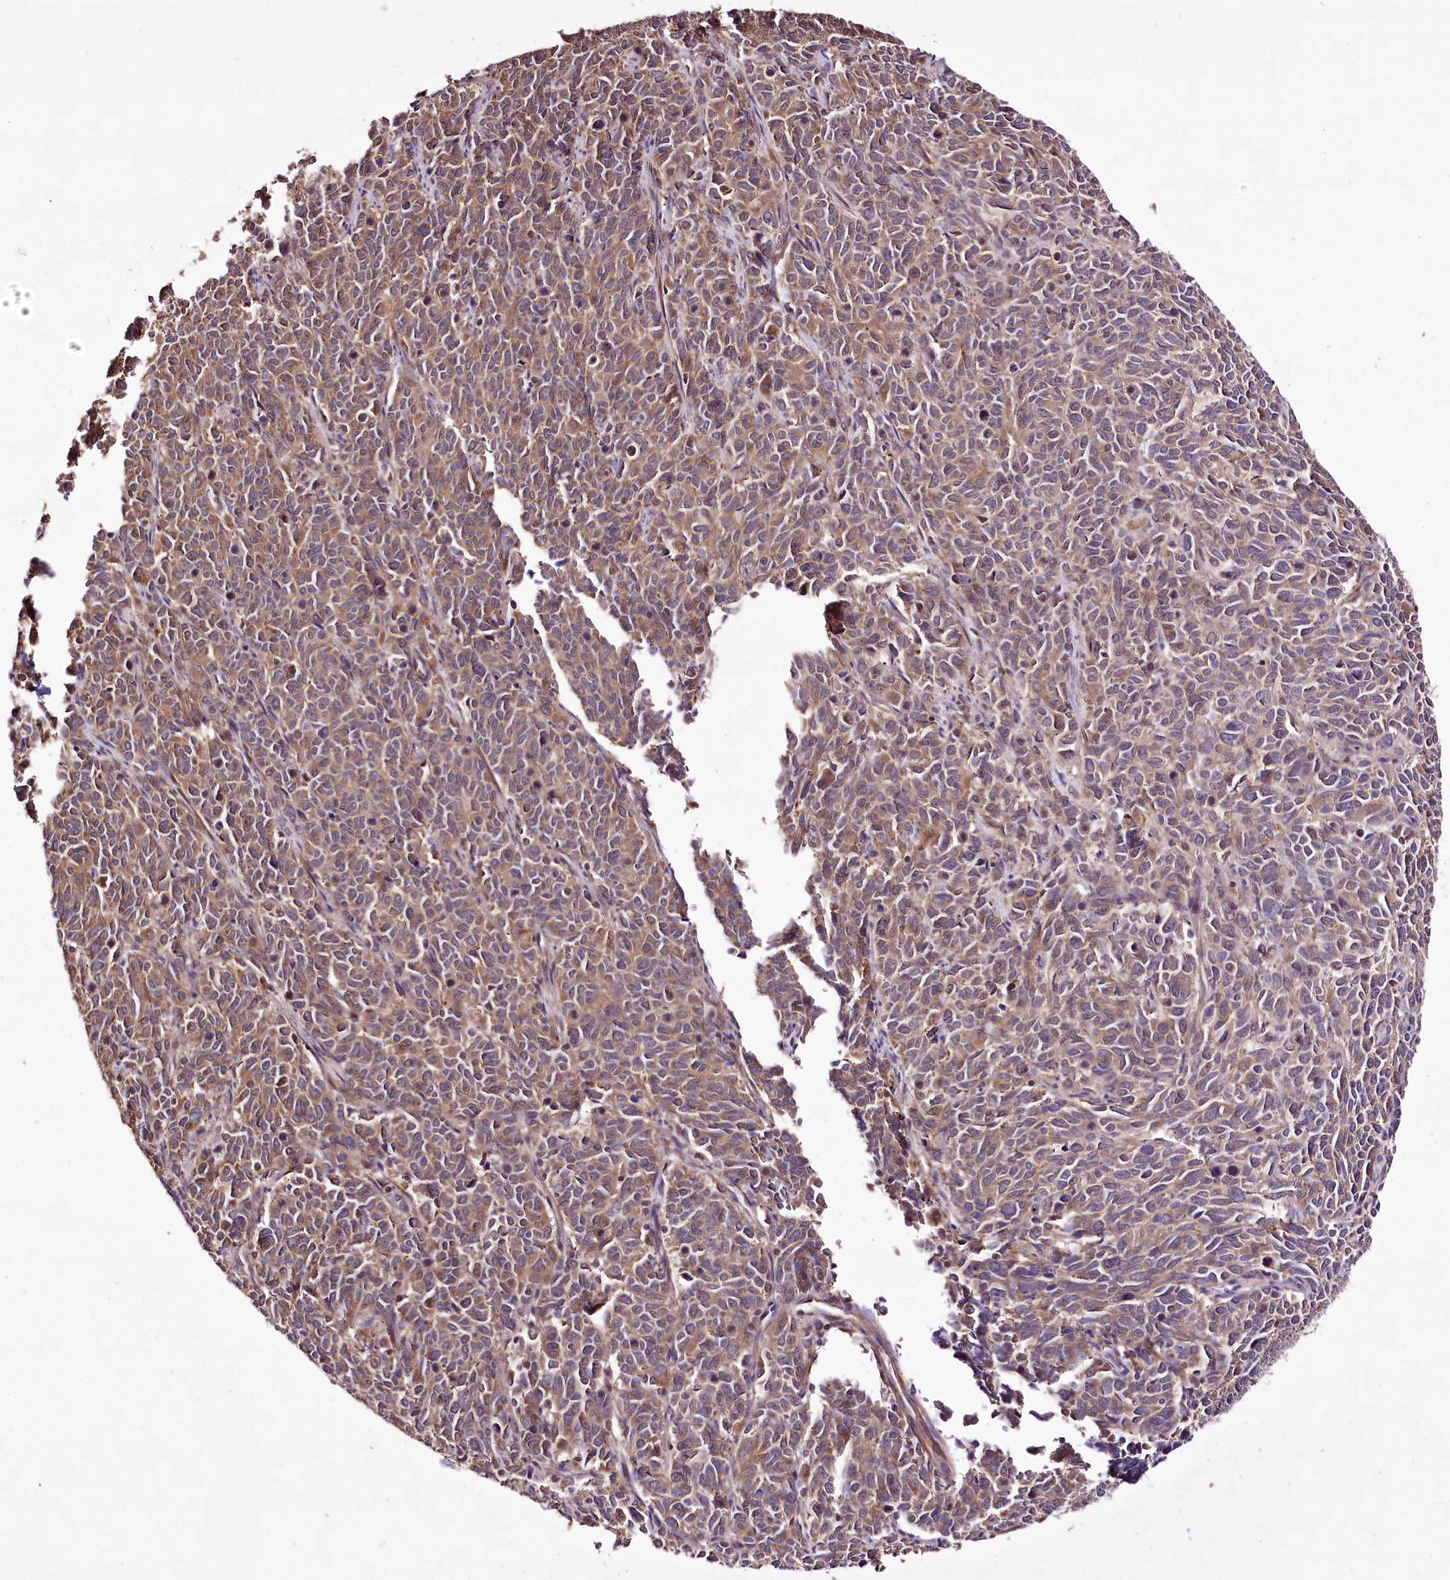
{"staining": {"intensity": "moderate", "quantity": ">75%", "location": "cytoplasmic/membranous"}, "tissue": "cervical cancer", "cell_type": "Tumor cells", "image_type": "cancer", "snomed": [{"axis": "morphology", "description": "Squamous cell carcinoma, NOS"}, {"axis": "topography", "description": "Cervix"}], "caption": "Immunohistochemistry of cervical cancer (squamous cell carcinoma) shows medium levels of moderate cytoplasmic/membranous positivity in approximately >75% of tumor cells.", "gene": "WWC1", "patient": {"sex": "female", "age": 60}}